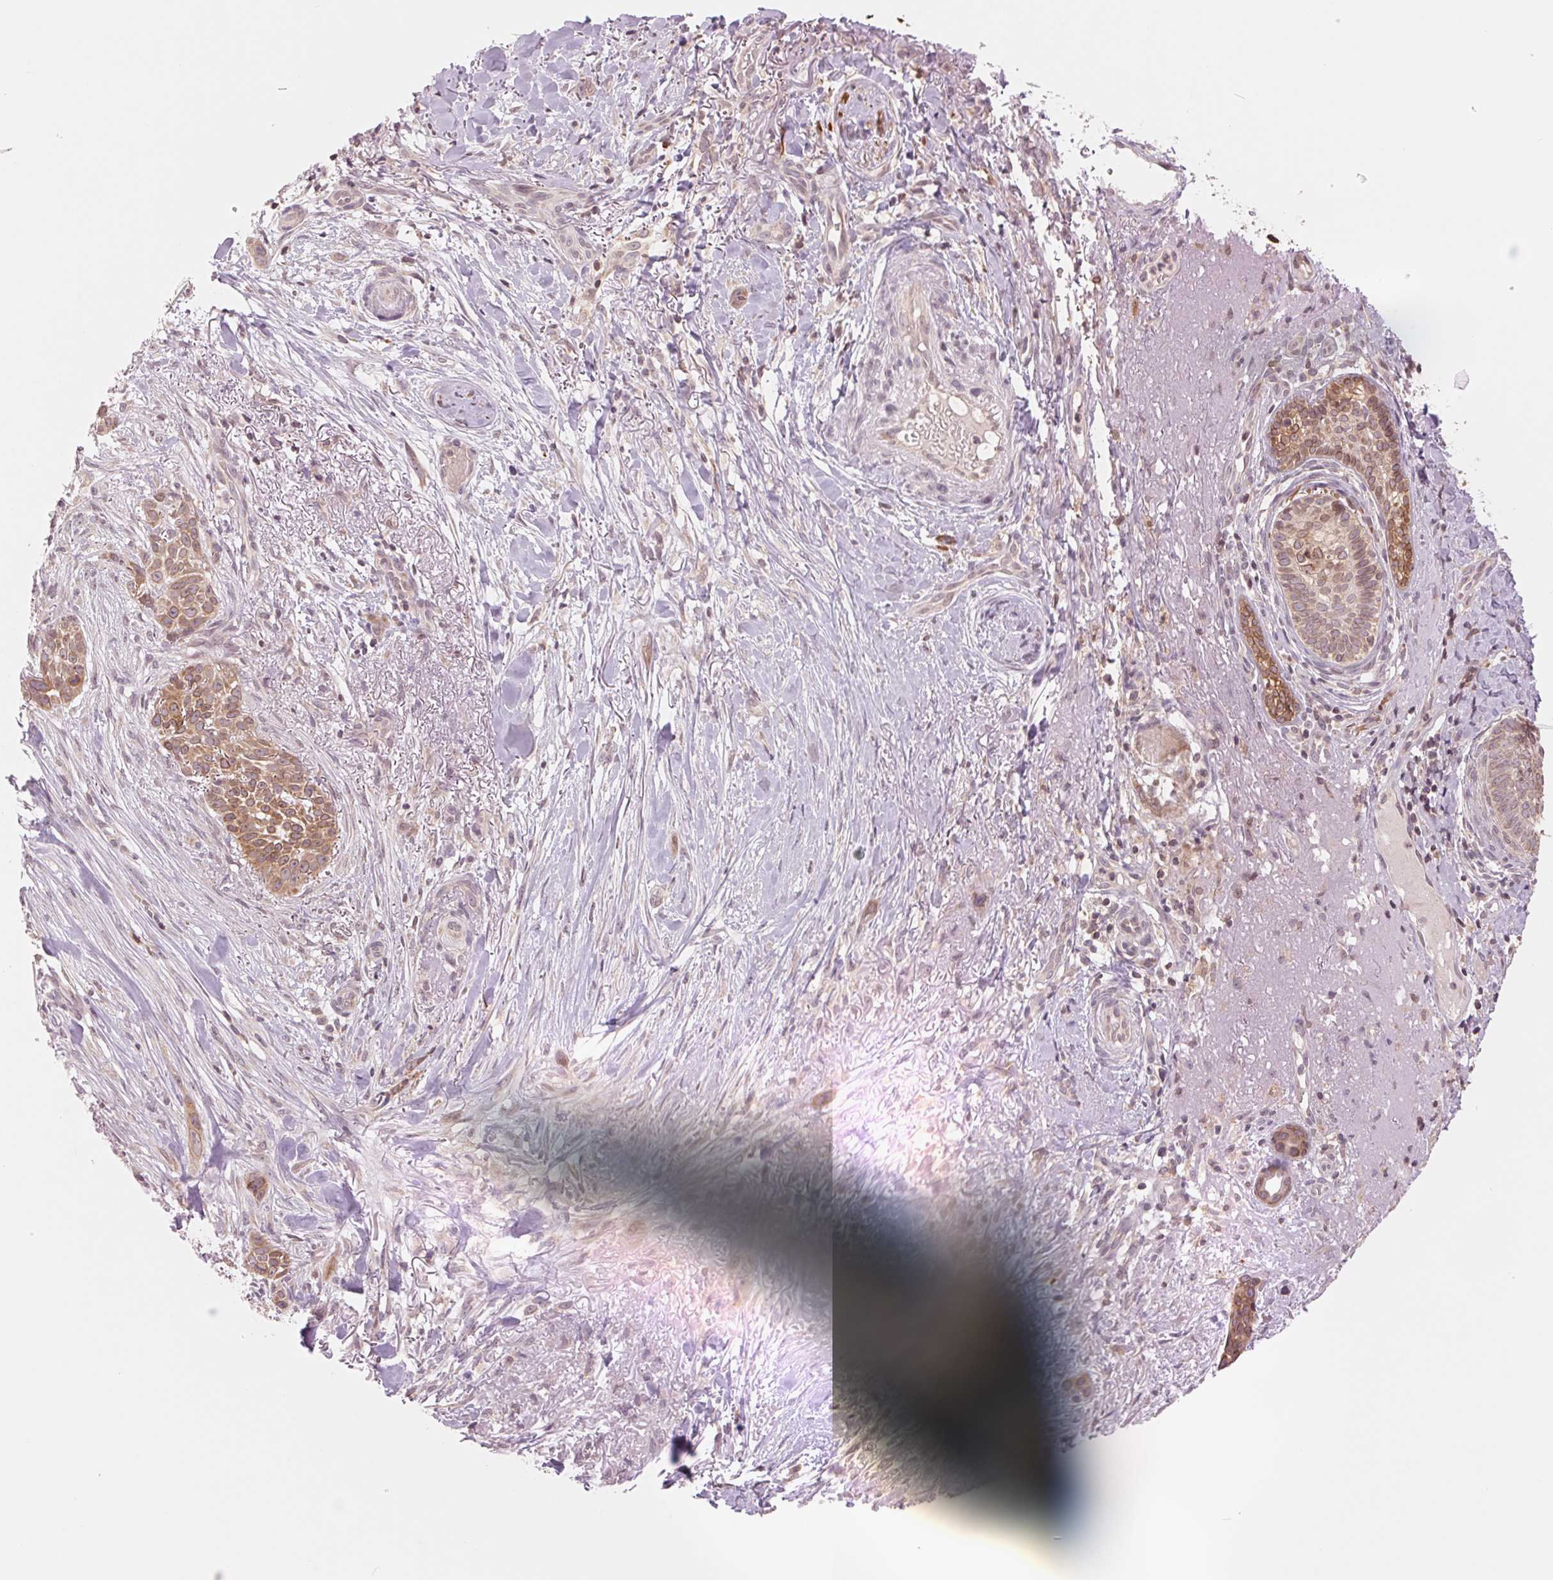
{"staining": {"intensity": "moderate", "quantity": ">75%", "location": "cytoplasmic/membranous"}, "tissue": "skin cancer", "cell_type": "Tumor cells", "image_type": "cancer", "snomed": [{"axis": "morphology", "description": "Basal cell carcinoma"}, {"axis": "topography", "description": "Skin"}], "caption": "Immunohistochemistry image of skin cancer (basal cell carcinoma) stained for a protein (brown), which demonstrates medium levels of moderate cytoplasmic/membranous expression in about >75% of tumor cells.", "gene": "TECR", "patient": {"sex": "male", "age": 87}}